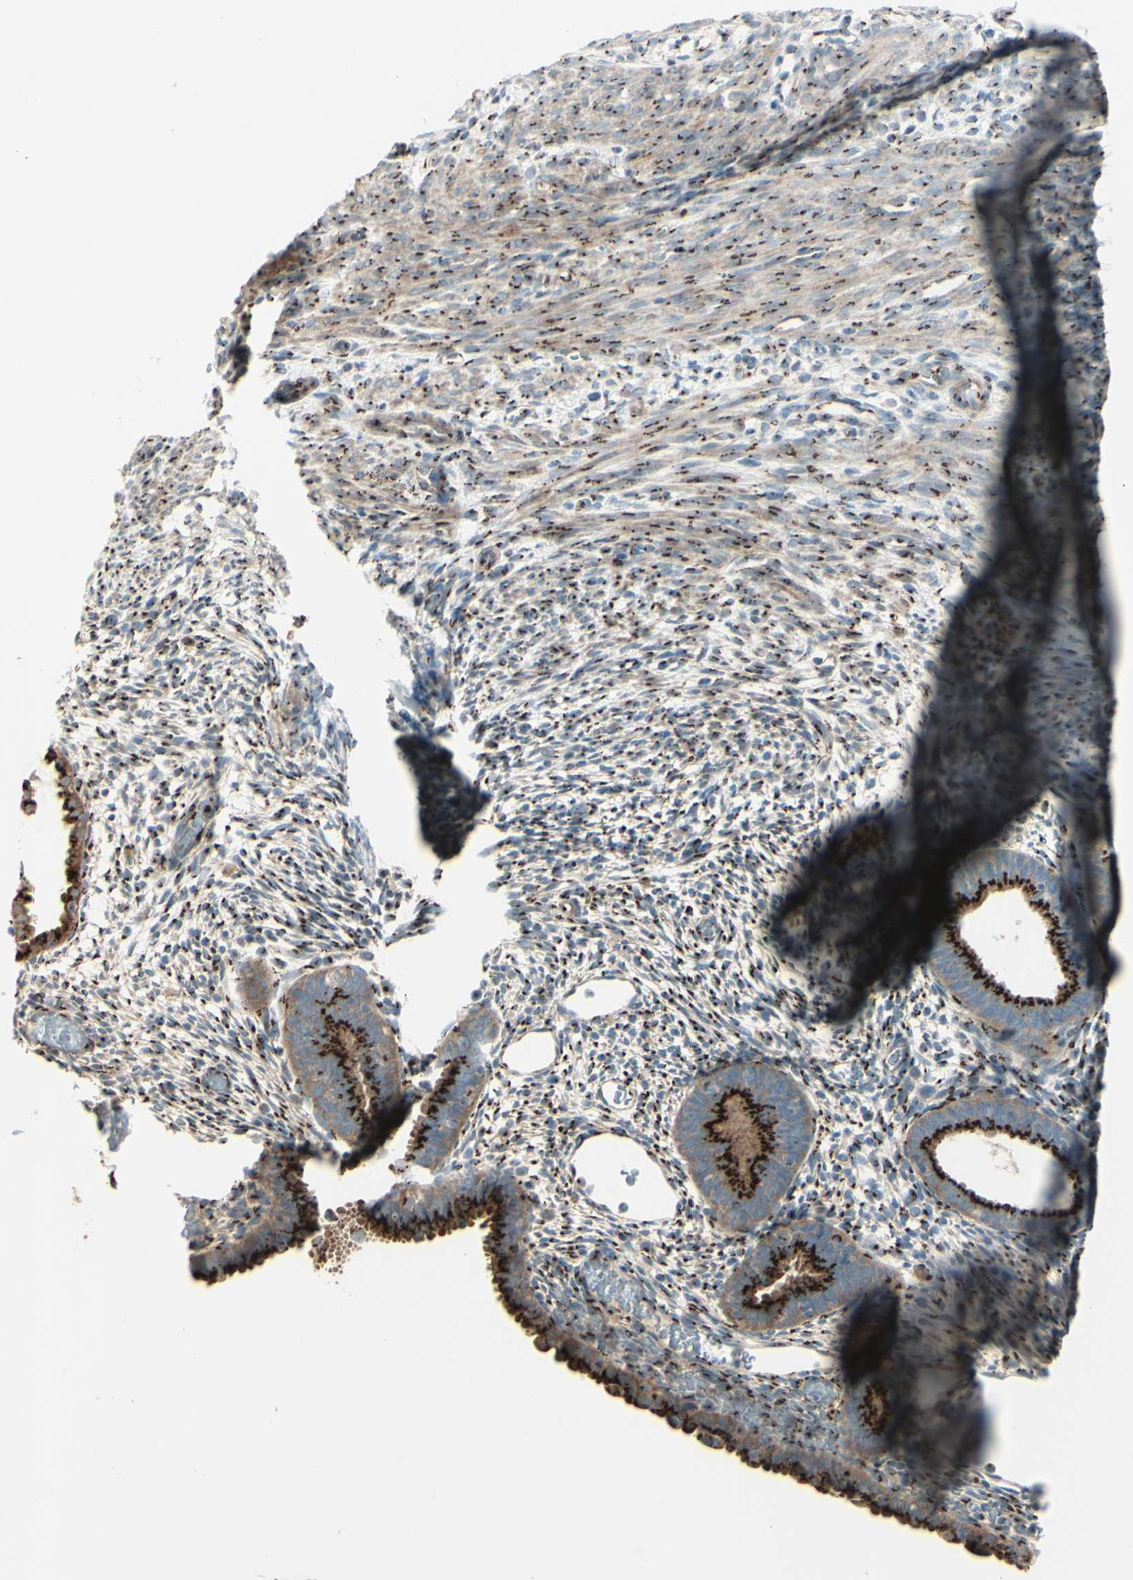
{"staining": {"intensity": "weak", "quantity": "25%-75%", "location": "cytoplasmic/membranous"}, "tissue": "endometrium", "cell_type": "Cells in endometrial stroma", "image_type": "normal", "snomed": [{"axis": "morphology", "description": "Normal tissue, NOS"}, {"axis": "morphology", "description": "Atrophy, NOS"}, {"axis": "topography", "description": "Uterus"}, {"axis": "topography", "description": "Endometrium"}], "caption": "This image shows unremarkable endometrium stained with immunohistochemistry to label a protein in brown. The cytoplasmic/membranous of cells in endometrial stroma show weak positivity for the protein. Nuclei are counter-stained blue.", "gene": "BPNT2", "patient": {"sex": "female", "age": 68}}